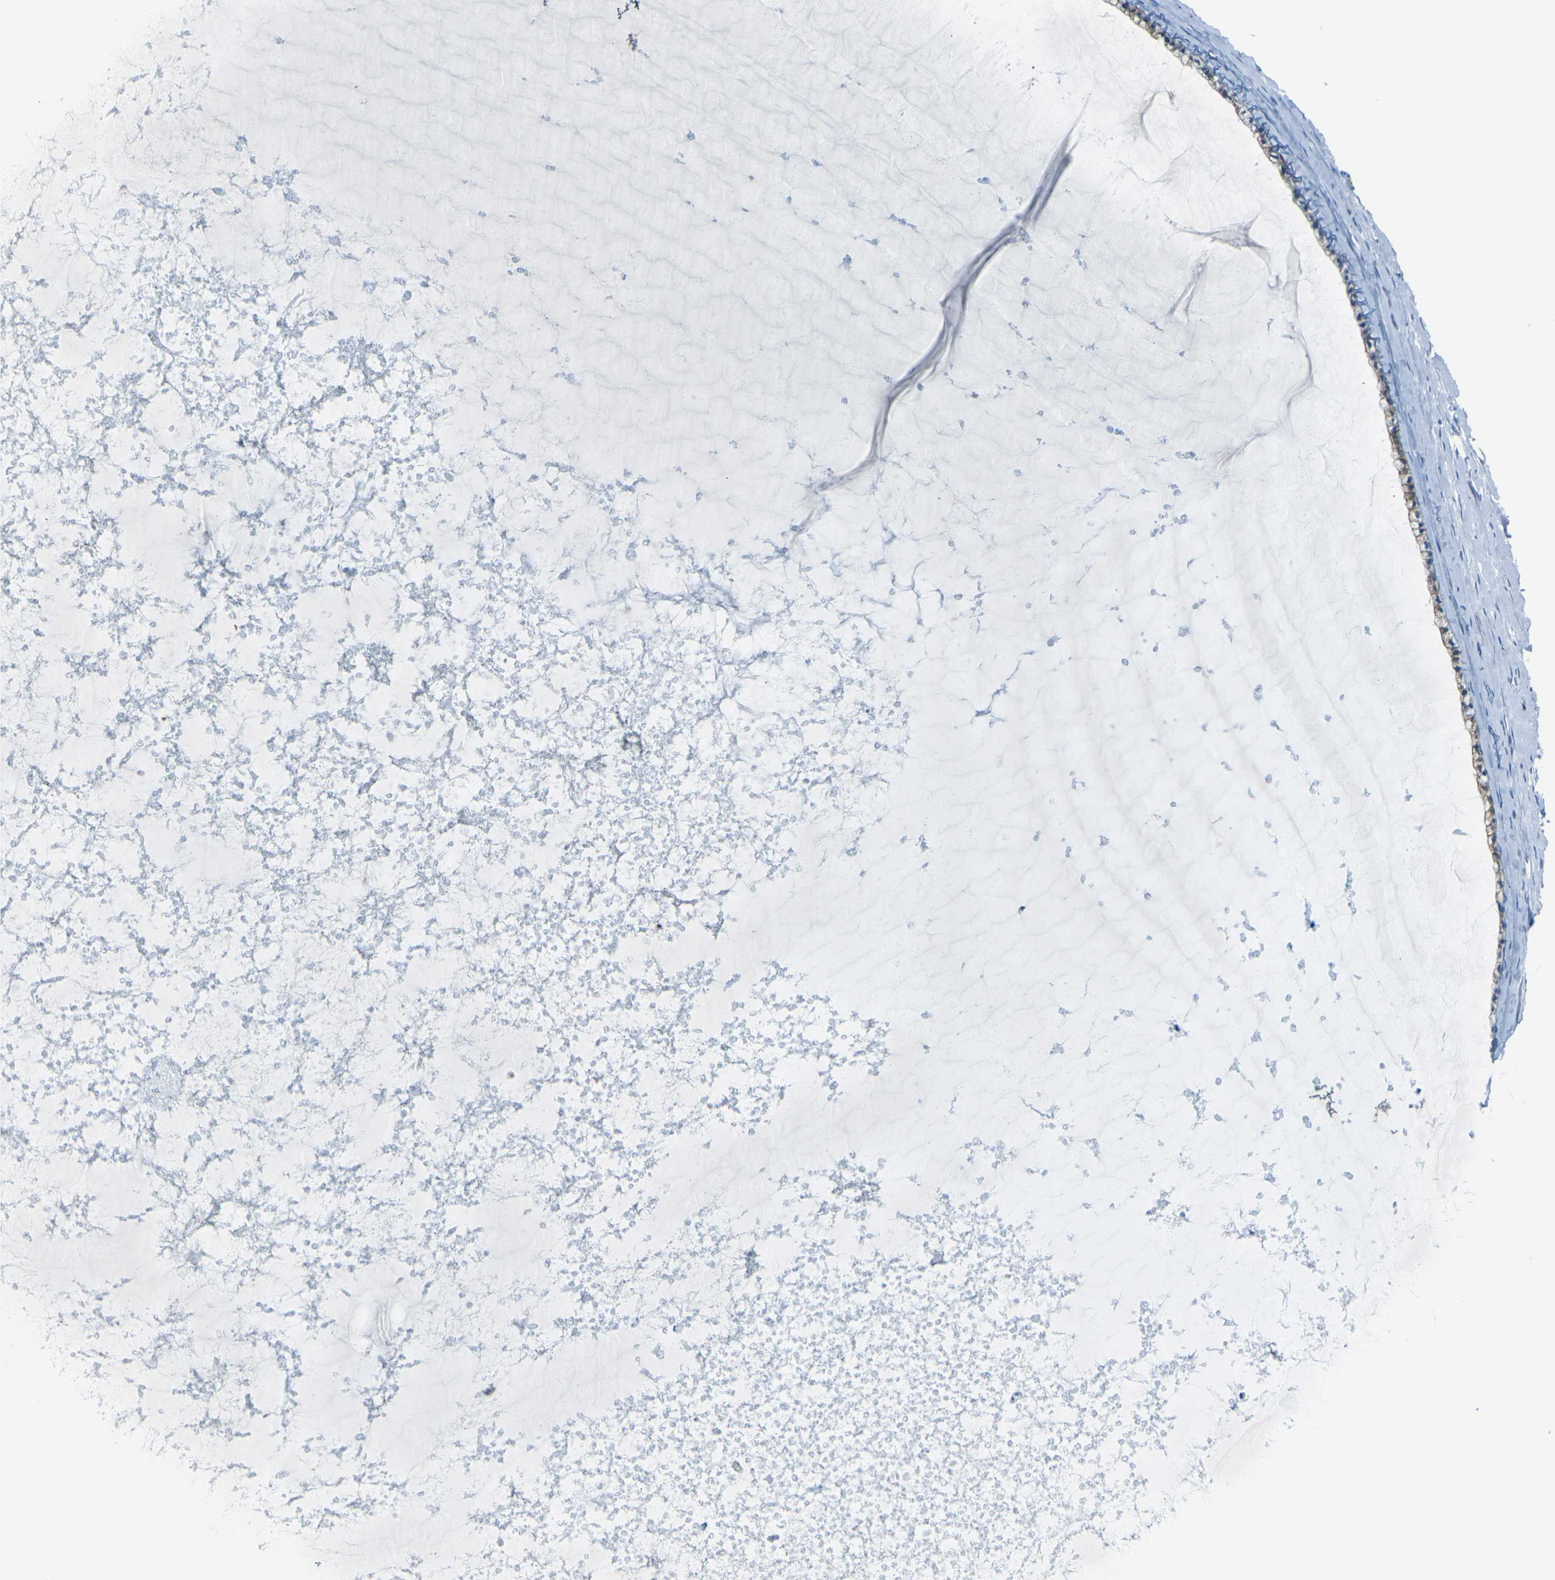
{"staining": {"intensity": "strong", "quantity": ">75%", "location": "cytoplasmic/membranous"}, "tissue": "cervix", "cell_type": "Glandular cells", "image_type": "normal", "snomed": [{"axis": "morphology", "description": "Normal tissue, NOS"}, {"axis": "topography", "description": "Cervix"}], "caption": "Immunohistochemical staining of benign human cervix displays >75% levels of strong cytoplasmic/membranous protein staining in about >75% of glandular cells.", "gene": "ANKRD46", "patient": {"sex": "female", "age": 39}}